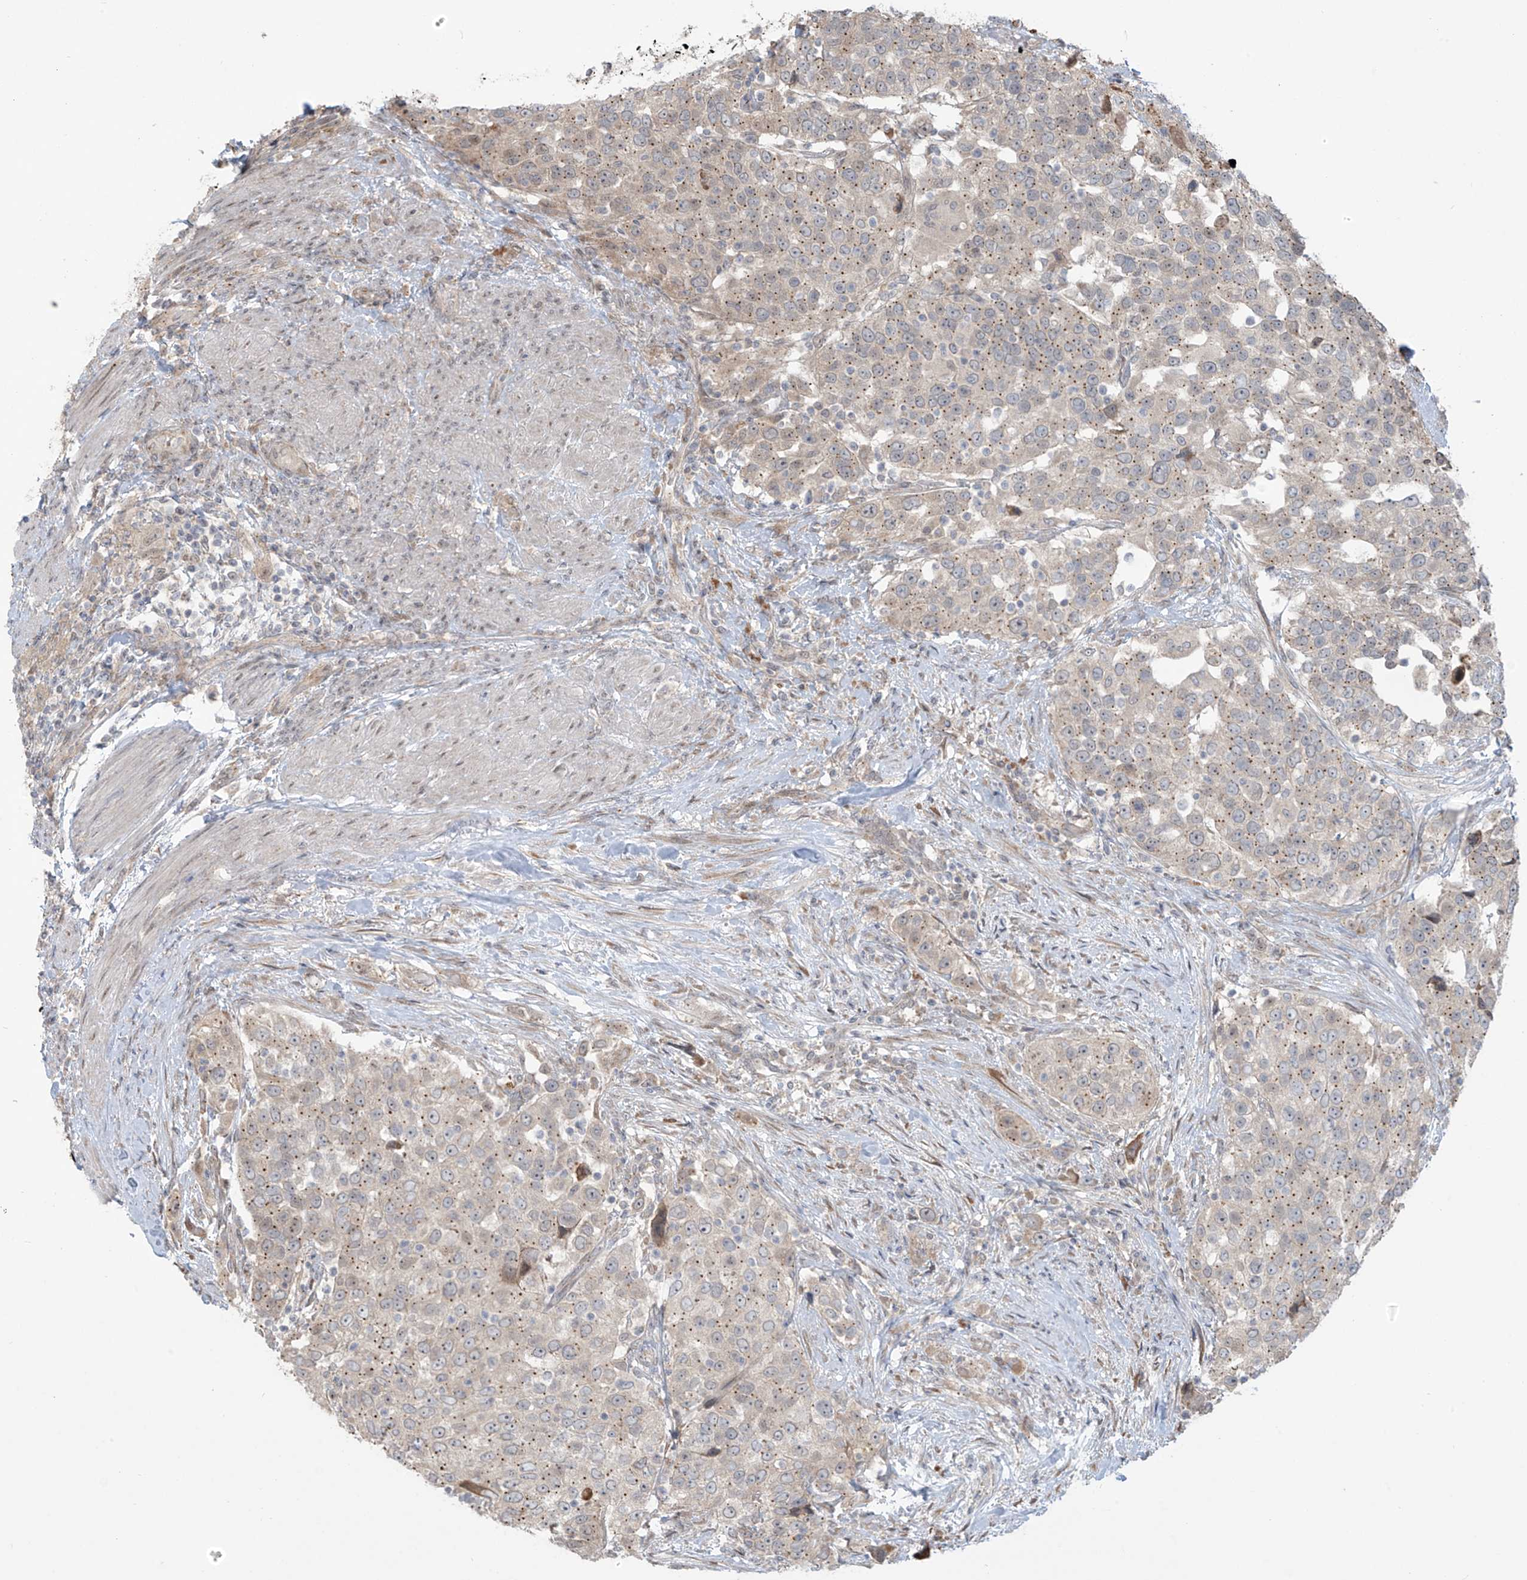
{"staining": {"intensity": "weak", "quantity": "25%-75%", "location": "cytoplasmic/membranous"}, "tissue": "urothelial cancer", "cell_type": "Tumor cells", "image_type": "cancer", "snomed": [{"axis": "morphology", "description": "Urothelial carcinoma, High grade"}, {"axis": "topography", "description": "Urinary bladder"}], "caption": "Protein analysis of urothelial cancer tissue shows weak cytoplasmic/membranous expression in about 25%-75% of tumor cells. Ihc stains the protein of interest in brown and the nuclei are stained blue.", "gene": "PLEKHM3", "patient": {"sex": "female", "age": 80}}